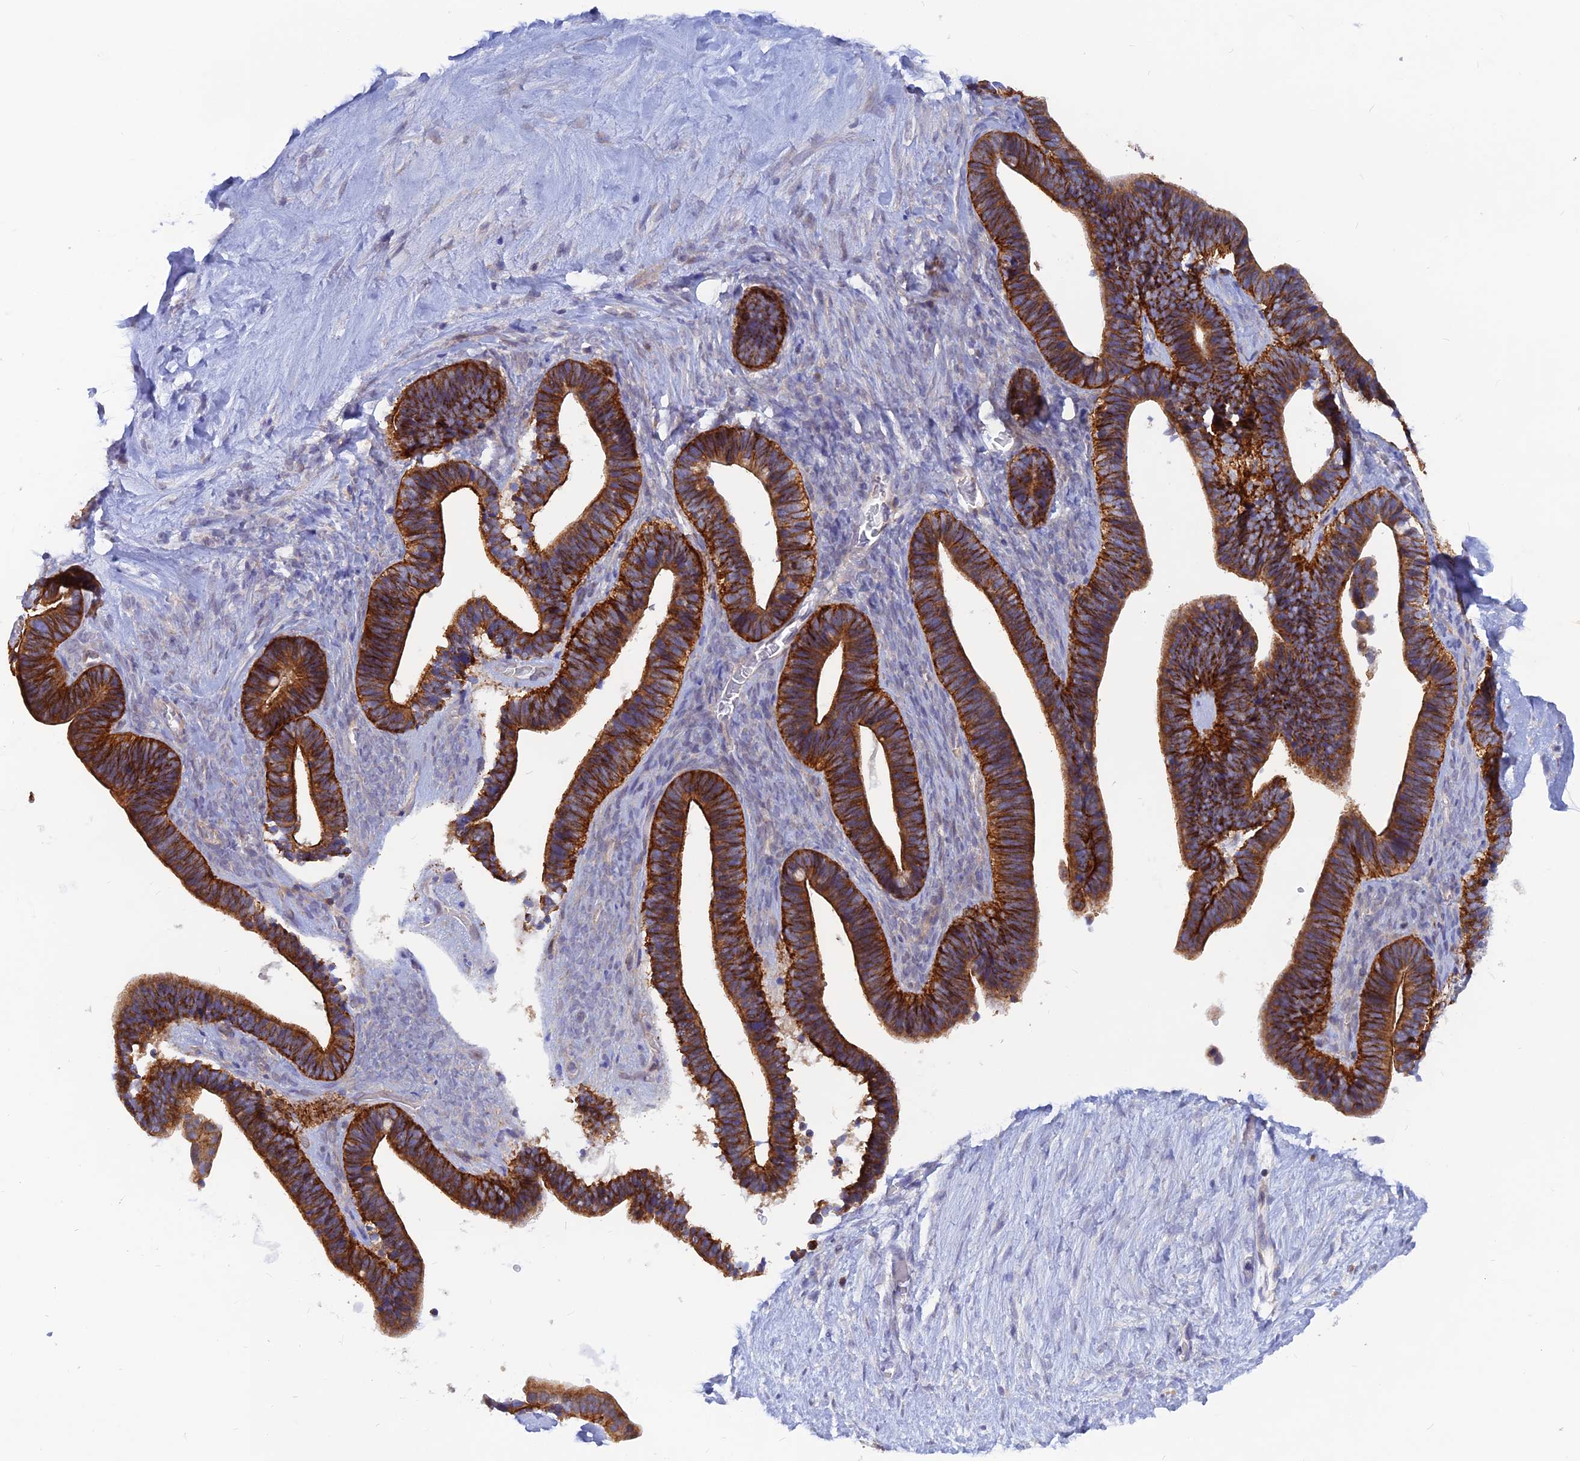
{"staining": {"intensity": "strong", "quantity": ">75%", "location": "cytoplasmic/membranous"}, "tissue": "ovarian cancer", "cell_type": "Tumor cells", "image_type": "cancer", "snomed": [{"axis": "morphology", "description": "Cystadenocarcinoma, serous, NOS"}, {"axis": "topography", "description": "Ovary"}], "caption": "Brown immunohistochemical staining in human ovarian serous cystadenocarcinoma exhibits strong cytoplasmic/membranous expression in about >75% of tumor cells.", "gene": "DNAJC16", "patient": {"sex": "female", "age": 56}}